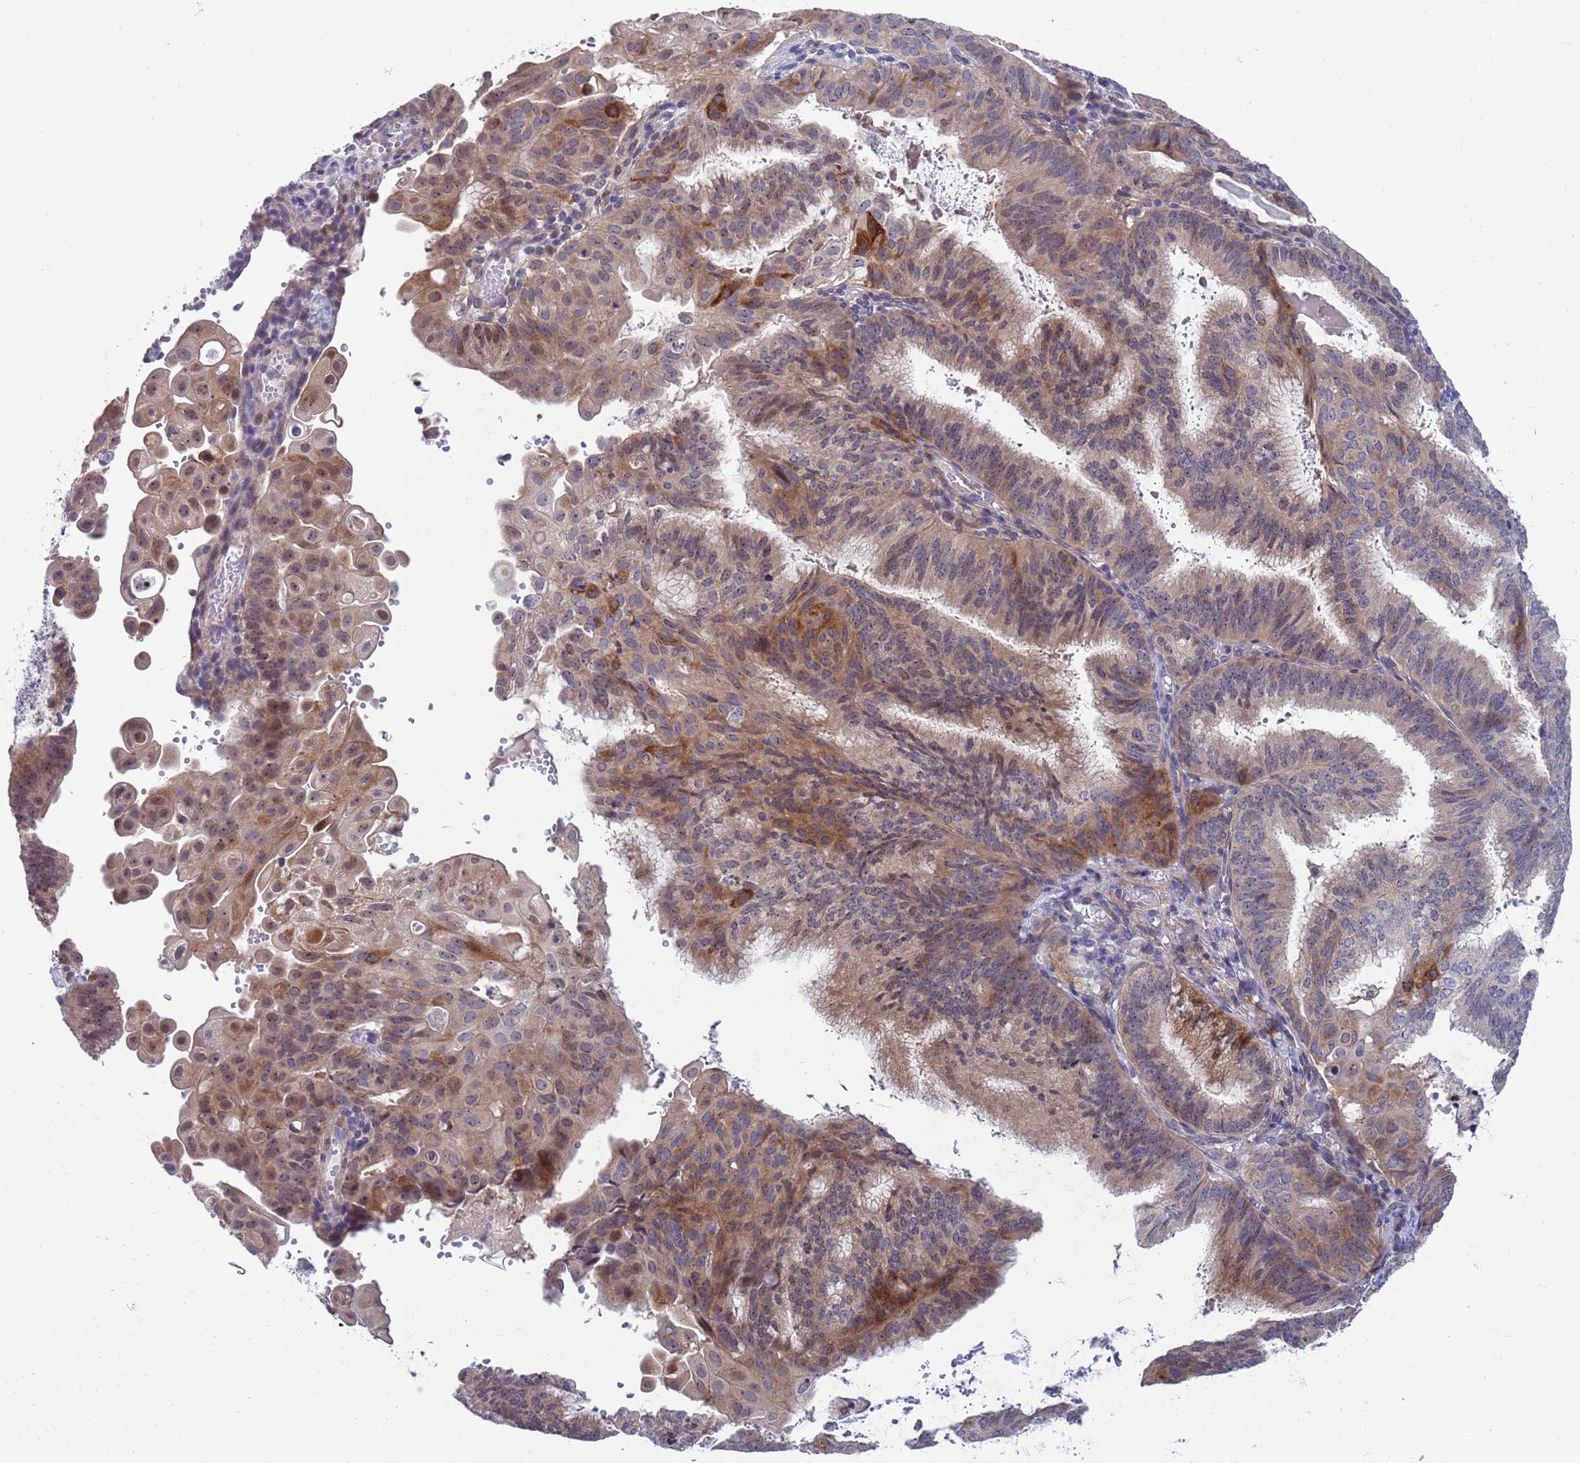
{"staining": {"intensity": "moderate", "quantity": "<25%", "location": "cytoplasmic/membranous,nuclear"}, "tissue": "endometrial cancer", "cell_type": "Tumor cells", "image_type": "cancer", "snomed": [{"axis": "morphology", "description": "Adenocarcinoma, NOS"}, {"axis": "topography", "description": "Endometrium"}], "caption": "Adenocarcinoma (endometrial) tissue shows moderate cytoplasmic/membranous and nuclear expression in approximately <25% of tumor cells (Stains: DAB in brown, nuclei in blue, Microscopy: brightfield microscopy at high magnification).", "gene": "ENOSF1", "patient": {"sex": "female", "age": 49}}